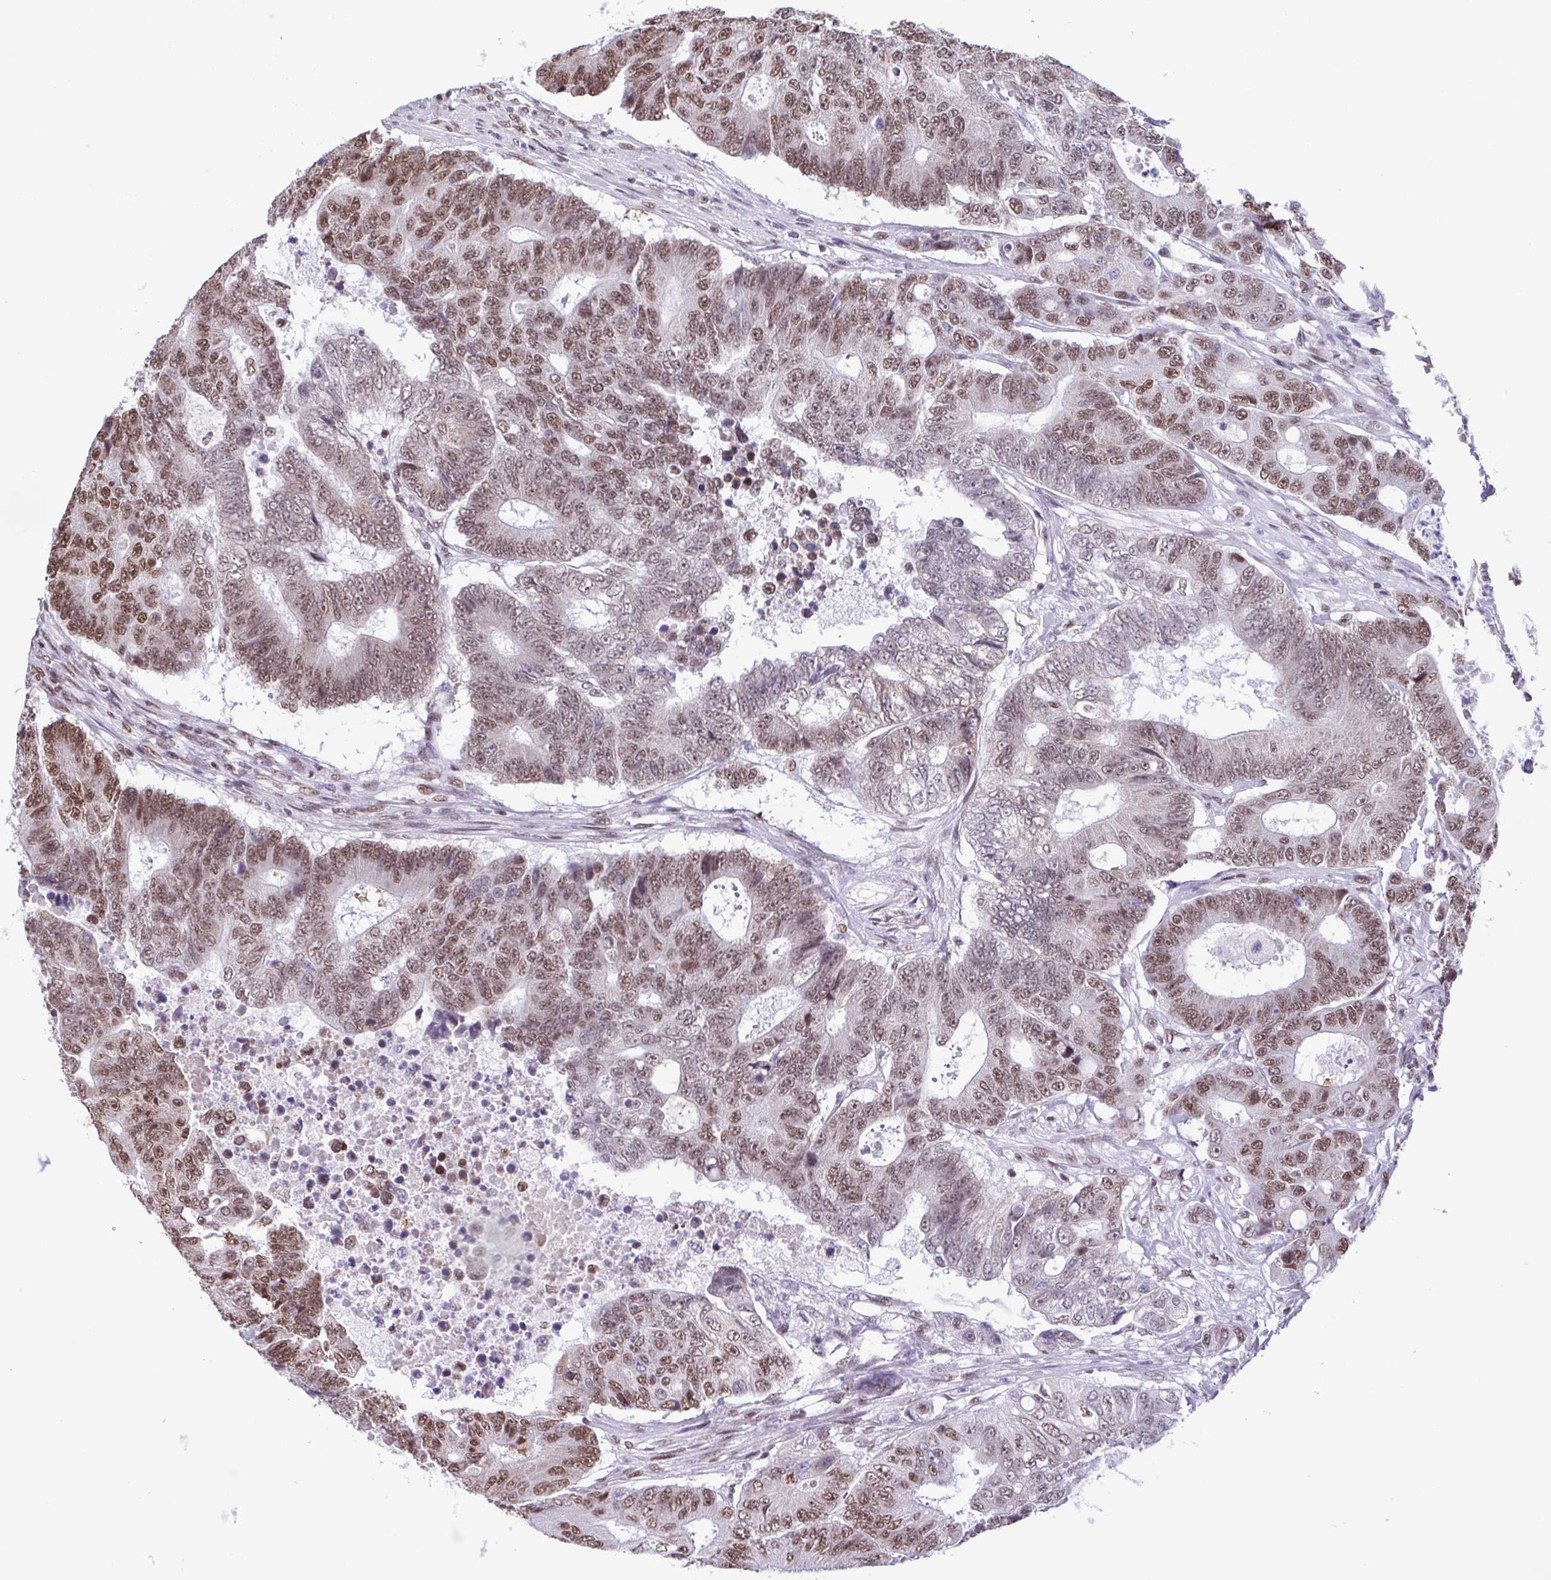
{"staining": {"intensity": "moderate", "quantity": ">75%", "location": "nuclear"}, "tissue": "colorectal cancer", "cell_type": "Tumor cells", "image_type": "cancer", "snomed": [{"axis": "morphology", "description": "Adenocarcinoma, NOS"}, {"axis": "topography", "description": "Colon"}], "caption": "DAB (3,3'-diaminobenzidine) immunohistochemical staining of colorectal cancer (adenocarcinoma) reveals moderate nuclear protein expression in about >75% of tumor cells.", "gene": "TIMM21", "patient": {"sex": "female", "age": 48}}